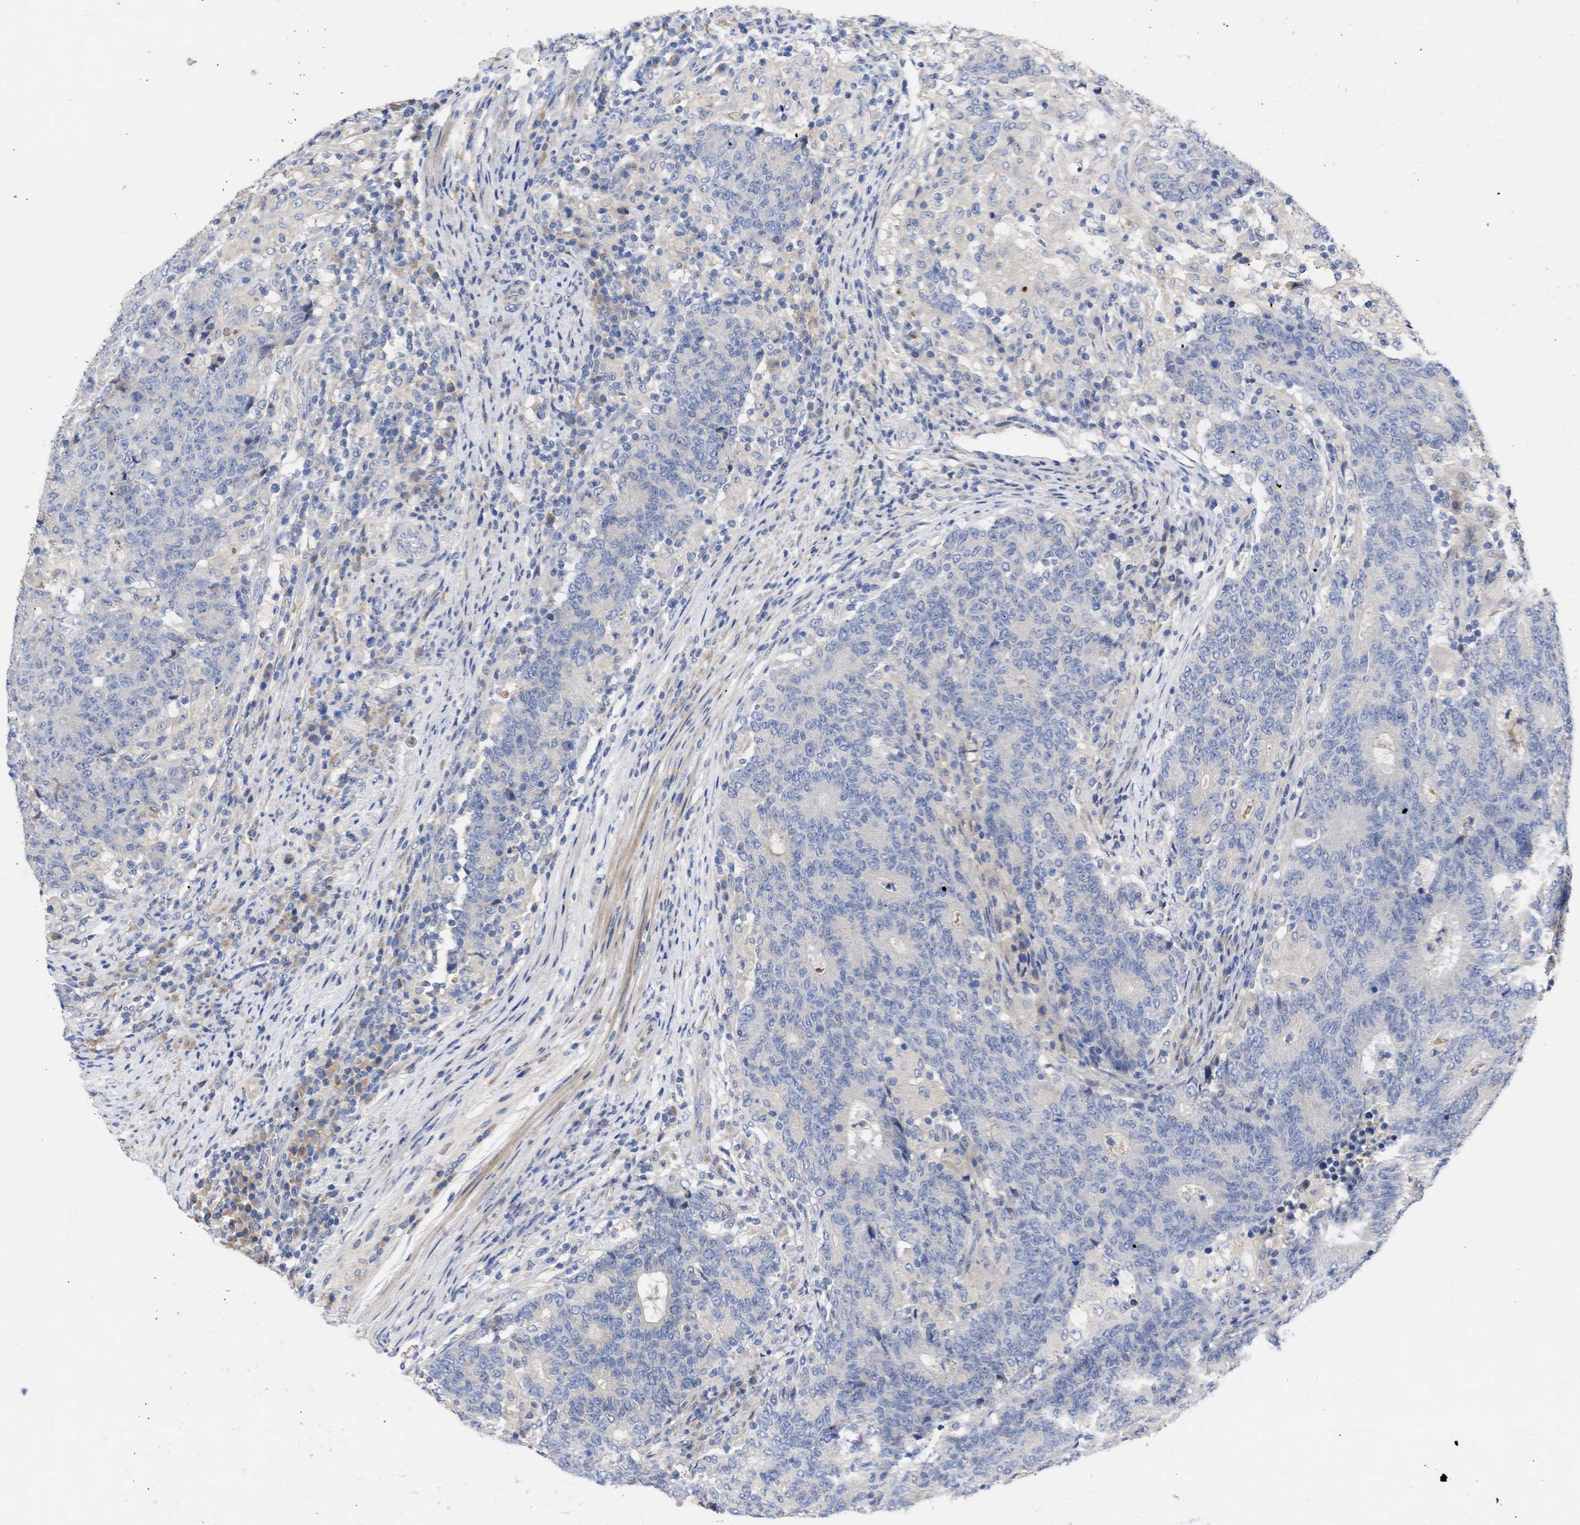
{"staining": {"intensity": "negative", "quantity": "none", "location": "none"}, "tissue": "colorectal cancer", "cell_type": "Tumor cells", "image_type": "cancer", "snomed": [{"axis": "morphology", "description": "Normal tissue, NOS"}, {"axis": "morphology", "description": "Adenocarcinoma, NOS"}, {"axis": "topography", "description": "Colon"}], "caption": "Colorectal cancer stained for a protein using immunohistochemistry (IHC) exhibits no staining tumor cells.", "gene": "ARHGEF4", "patient": {"sex": "female", "age": 75}}